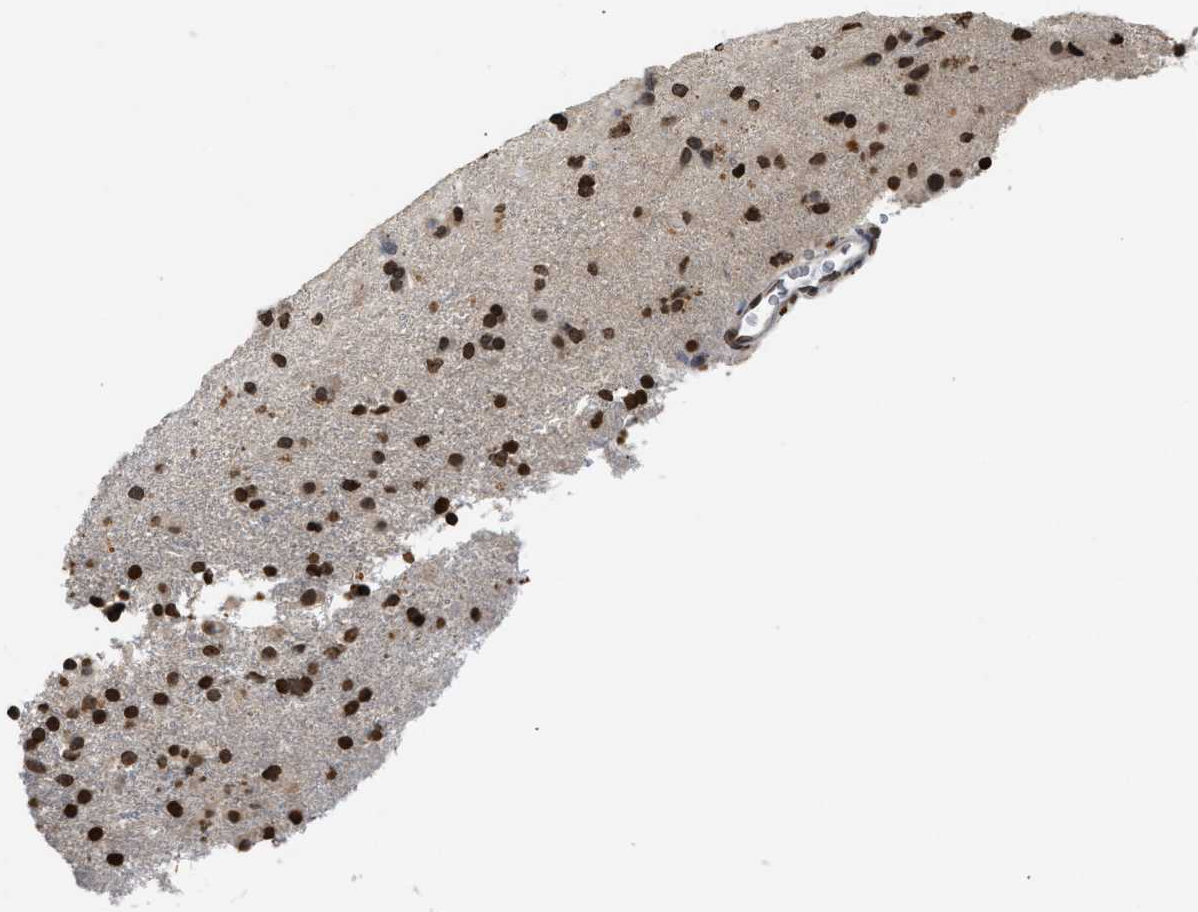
{"staining": {"intensity": "strong", "quantity": ">75%", "location": "nuclear"}, "tissue": "glioma", "cell_type": "Tumor cells", "image_type": "cancer", "snomed": [{"axis": "morphology", "description": "Glioma, malignant, Low grade"}, {"axis": "topography", "description": "Brain"}], "caption": "Glioma stained with a protein marker shows strong staining in tumor cells.", "gene": "DNASE1L3", "patient": {"sex": "male", "age": 65}}